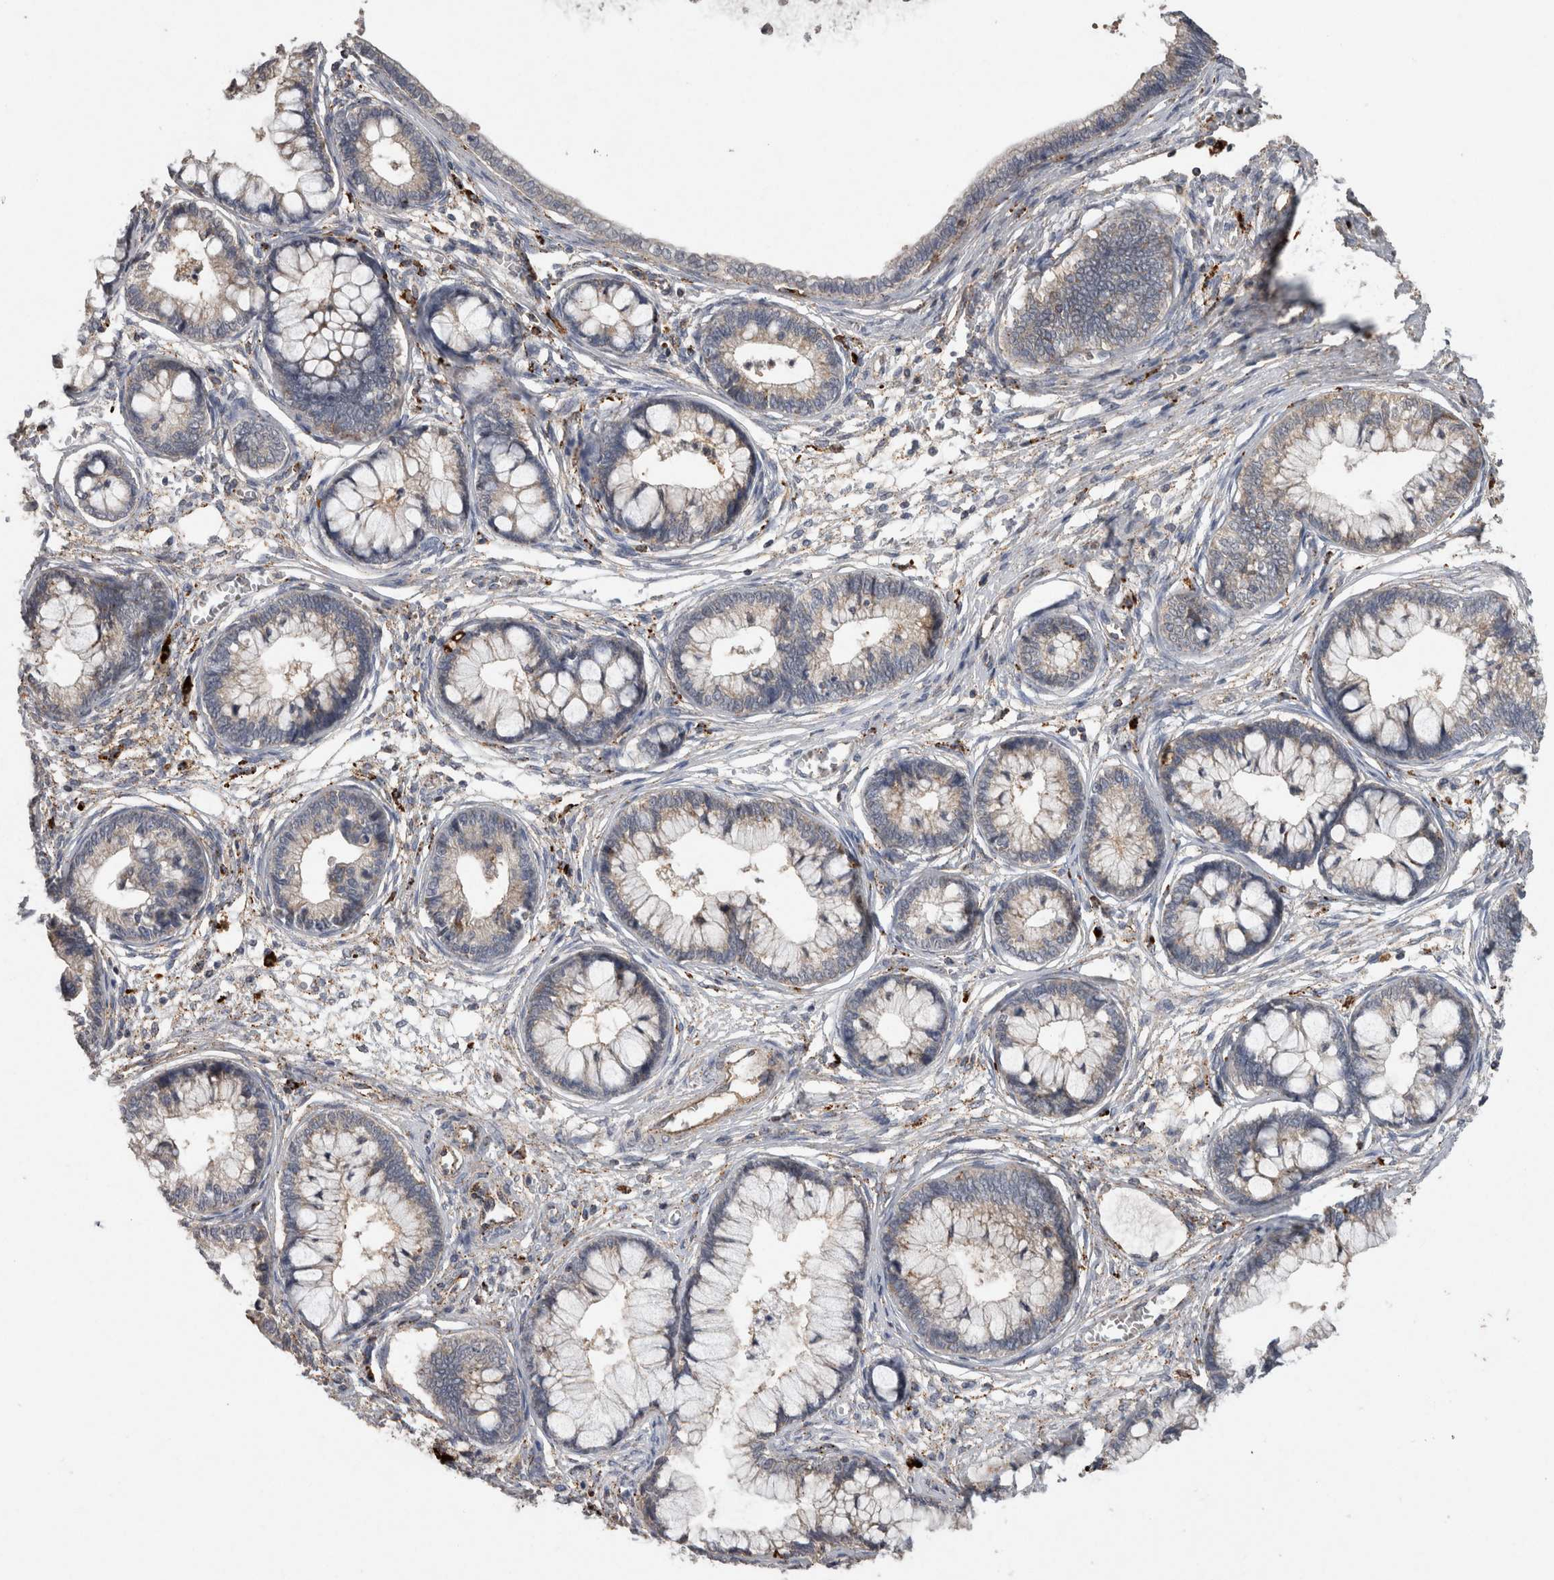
{"staining": {"intensity": "moderate", "quantity": "<25%", "location": "cytoplasmic/membranous"}, "tissue": "cervical cancer", "cell_type": "Tumor cells", "image_type": "cancer", "snomed": [{"axis": "morphology", "description": "Adenocarcinoma, NOS"}, {"axis": "topography", "description": "Cervix"}], "caption": "This is a micrograph of immunohistochemistry (IHC) staining of cervical cancer (adenocarcinoma), which shows moderate positivity in the cytoplasmic/membranous of tumor cells.", "gene": "CTSZ", "patient": {"sex": "female", "age": 44}}